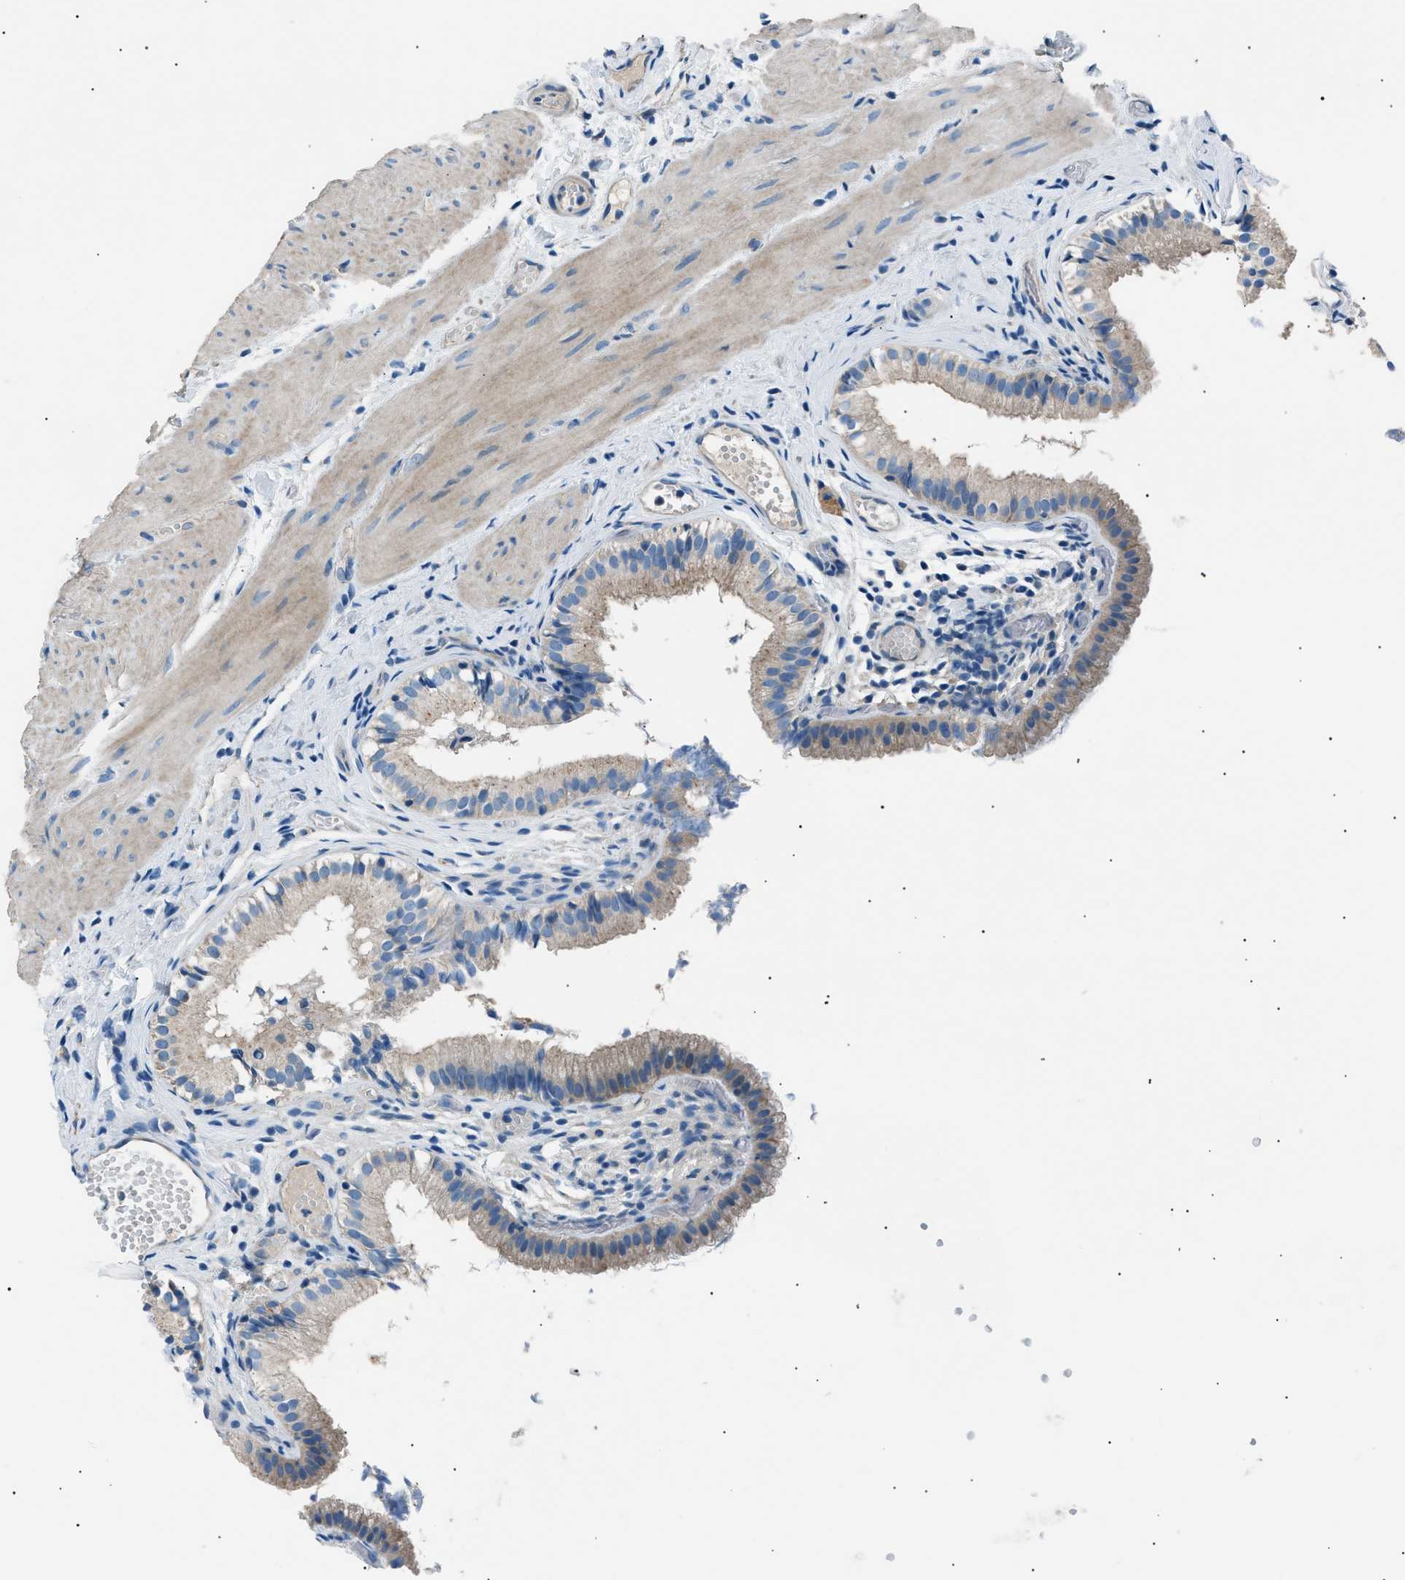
{"staining": {"intensity": "moderate", "quantity": "25%-75%", "location": "cytoplasmic/membranous"}, "tissue": "gallbladder", "cell_type": "Glandular cells", "image_type": "normal", "snomed": [{"axis": "morphology", "description": "Normal tissue, NOS"}, {"axis": "topography", "description": "Gallbladder"}], "caption": "This image shows immunohistochemistry (IHC) staining of benign human gallbladder, with medium moderate cytoplasmic/membranous positivity in approximately 25%-75% of glandular cells.", "gene": "LRRC37B", "patient": {"sex": "female", "age": 26}}